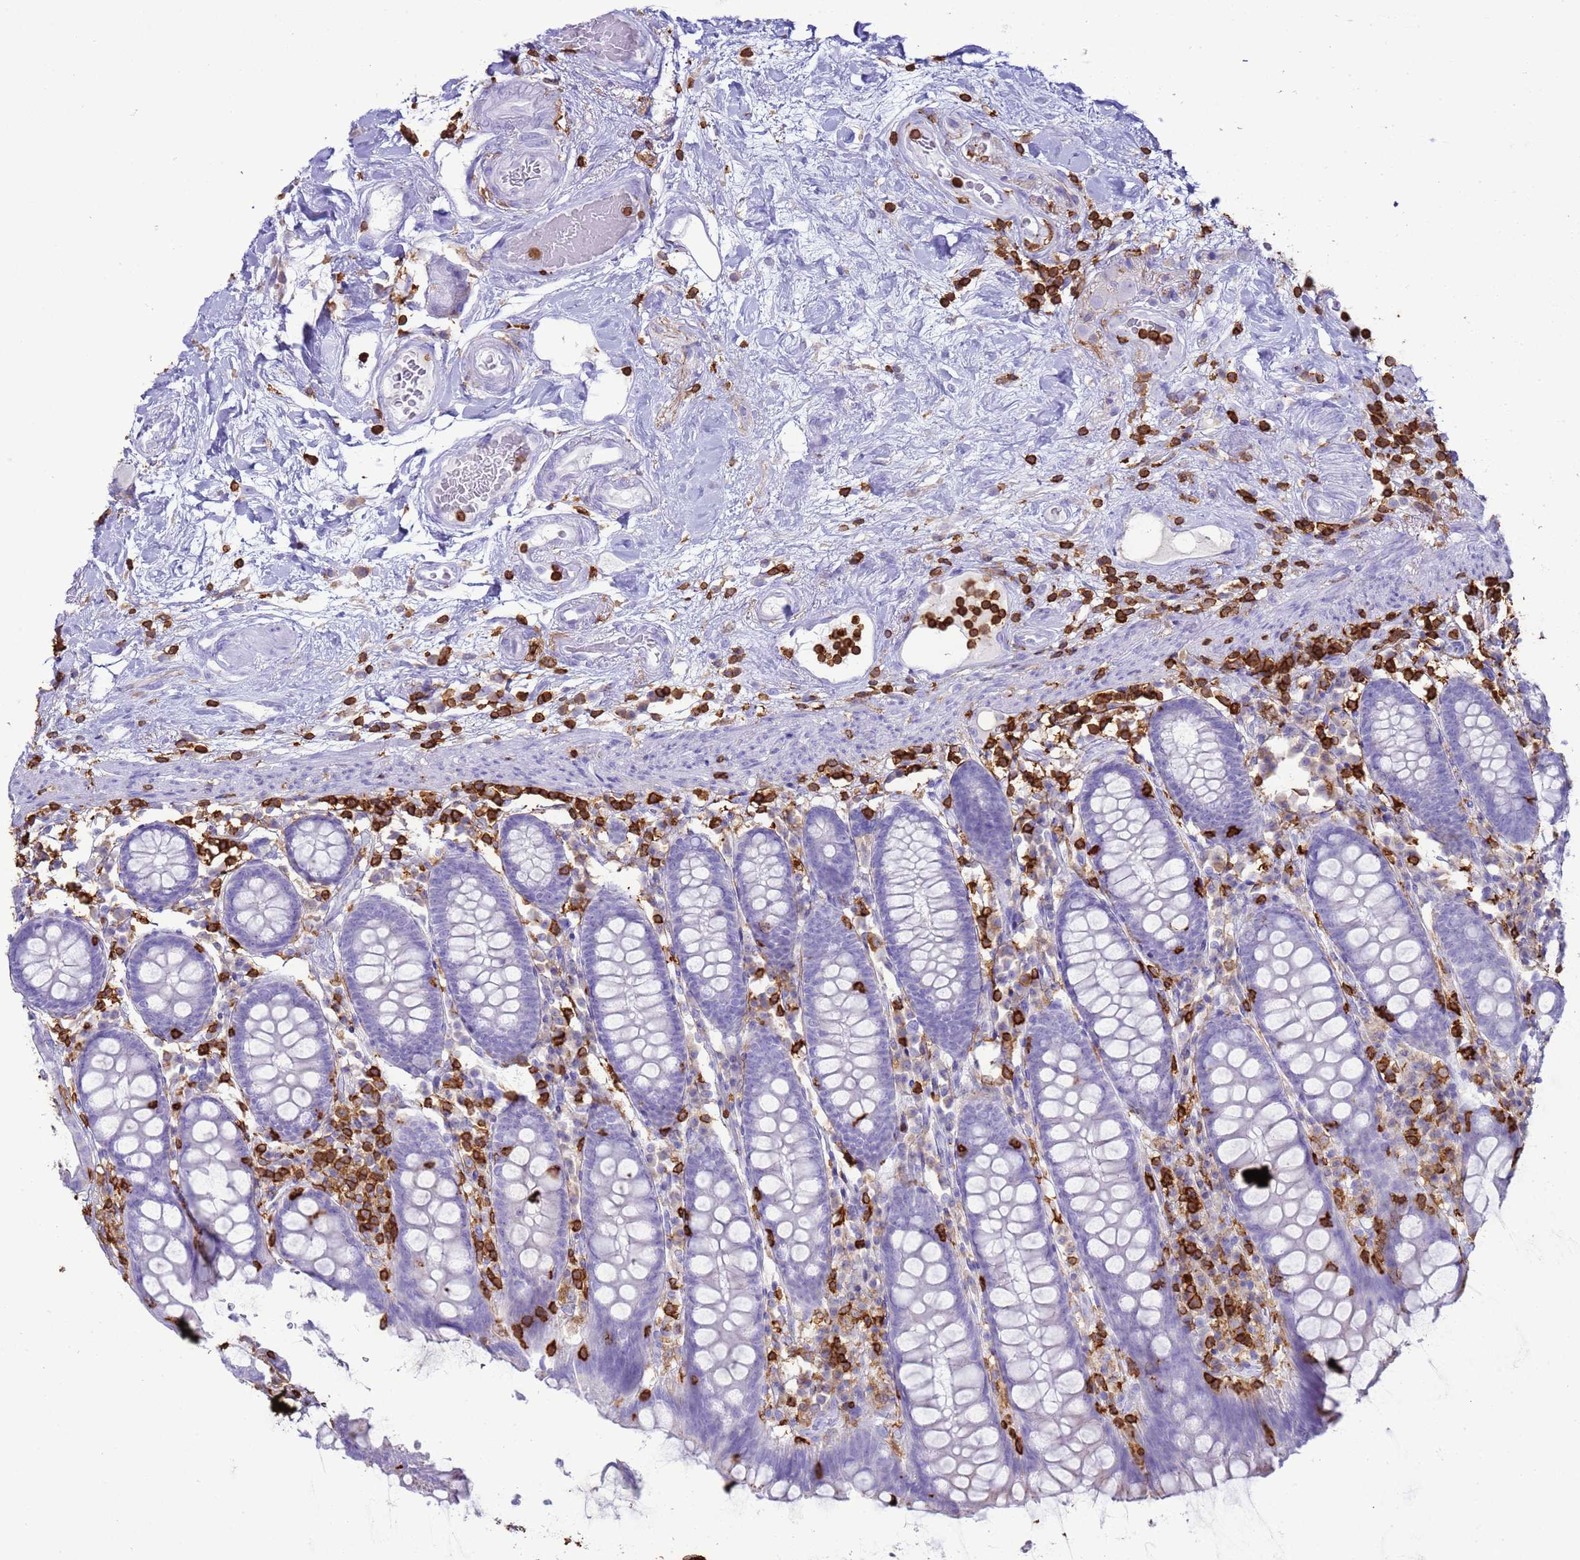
{"staining": {"intensity": "negative", "quantity": "none", "location": "none"}, "tissue": "colon", "cell_type": "Endothelial cells", "image_type": "normal", "snomed": [{"axis": "morphology", "description": "Normal tissue, NOS"}, {"axis": "topography", "description": "Colon"}], "caption": "IHC photomicrograph of benign colon: colon stained with DAB (3,3'-diaminobenzidine) reveals no significant protein staining in endothelial cells.", "gene": "IRF5", "patient": {"sex": "female", "age": 79}}